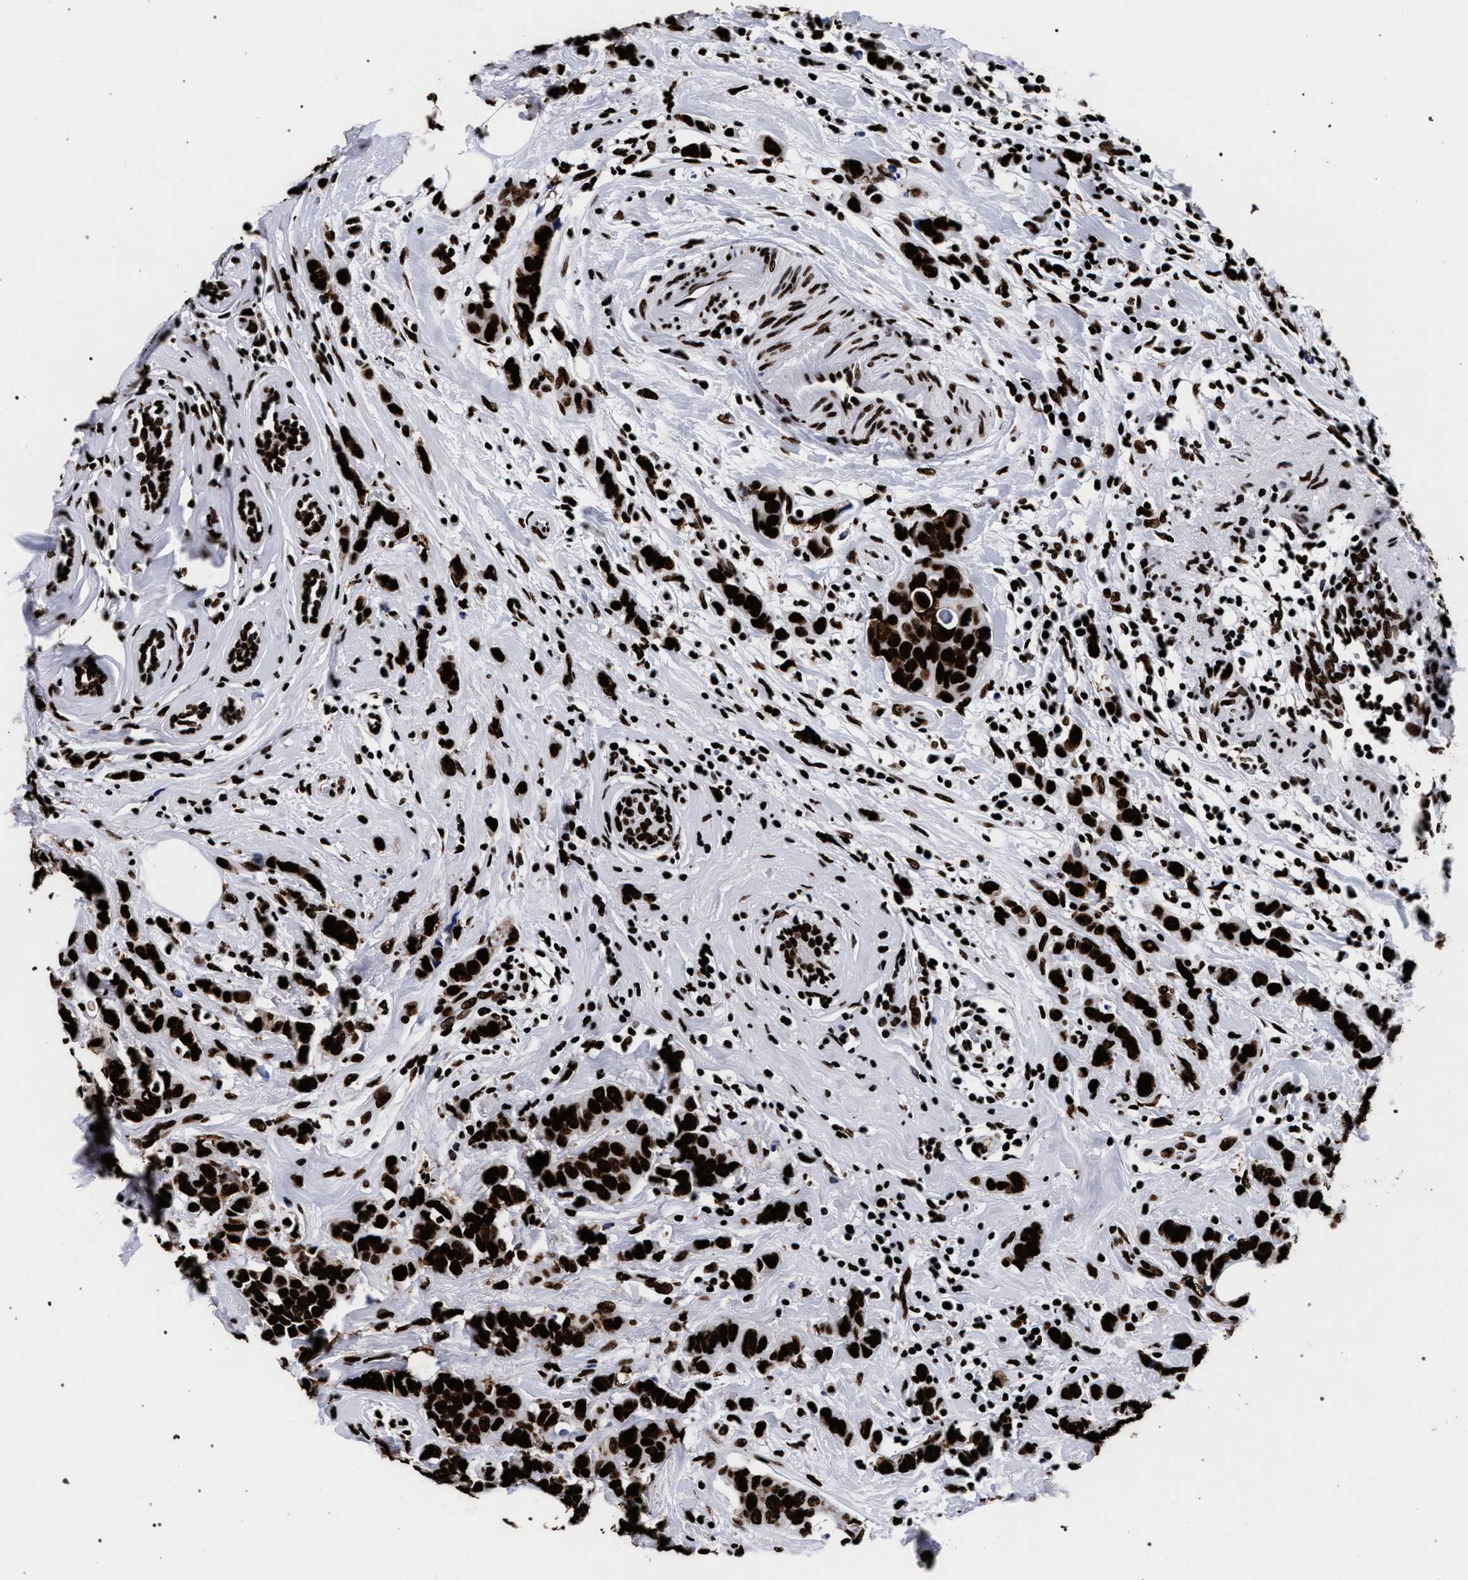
{"staining": {"intensity": "strong", "quantity": ">75%", "location": "nuclear"}, "tissue": "breast cancer", "cell_type": "Tumor cells", "image_type": "cancer", "snomed": [{"axis": "morphology", "description": "Normal tissue, NOS"}, {"axis": "morphology", "description": "Duct carcinoma"}, {"axis": "topography", "description": "Breast"}], "caption": "Strong nuclear protein expression is present in about >75% of tumor cells in intraductal carcinoma (breast).", "gene": "HNRNPA1", "patient": {"sex": "female", "age": 50}}